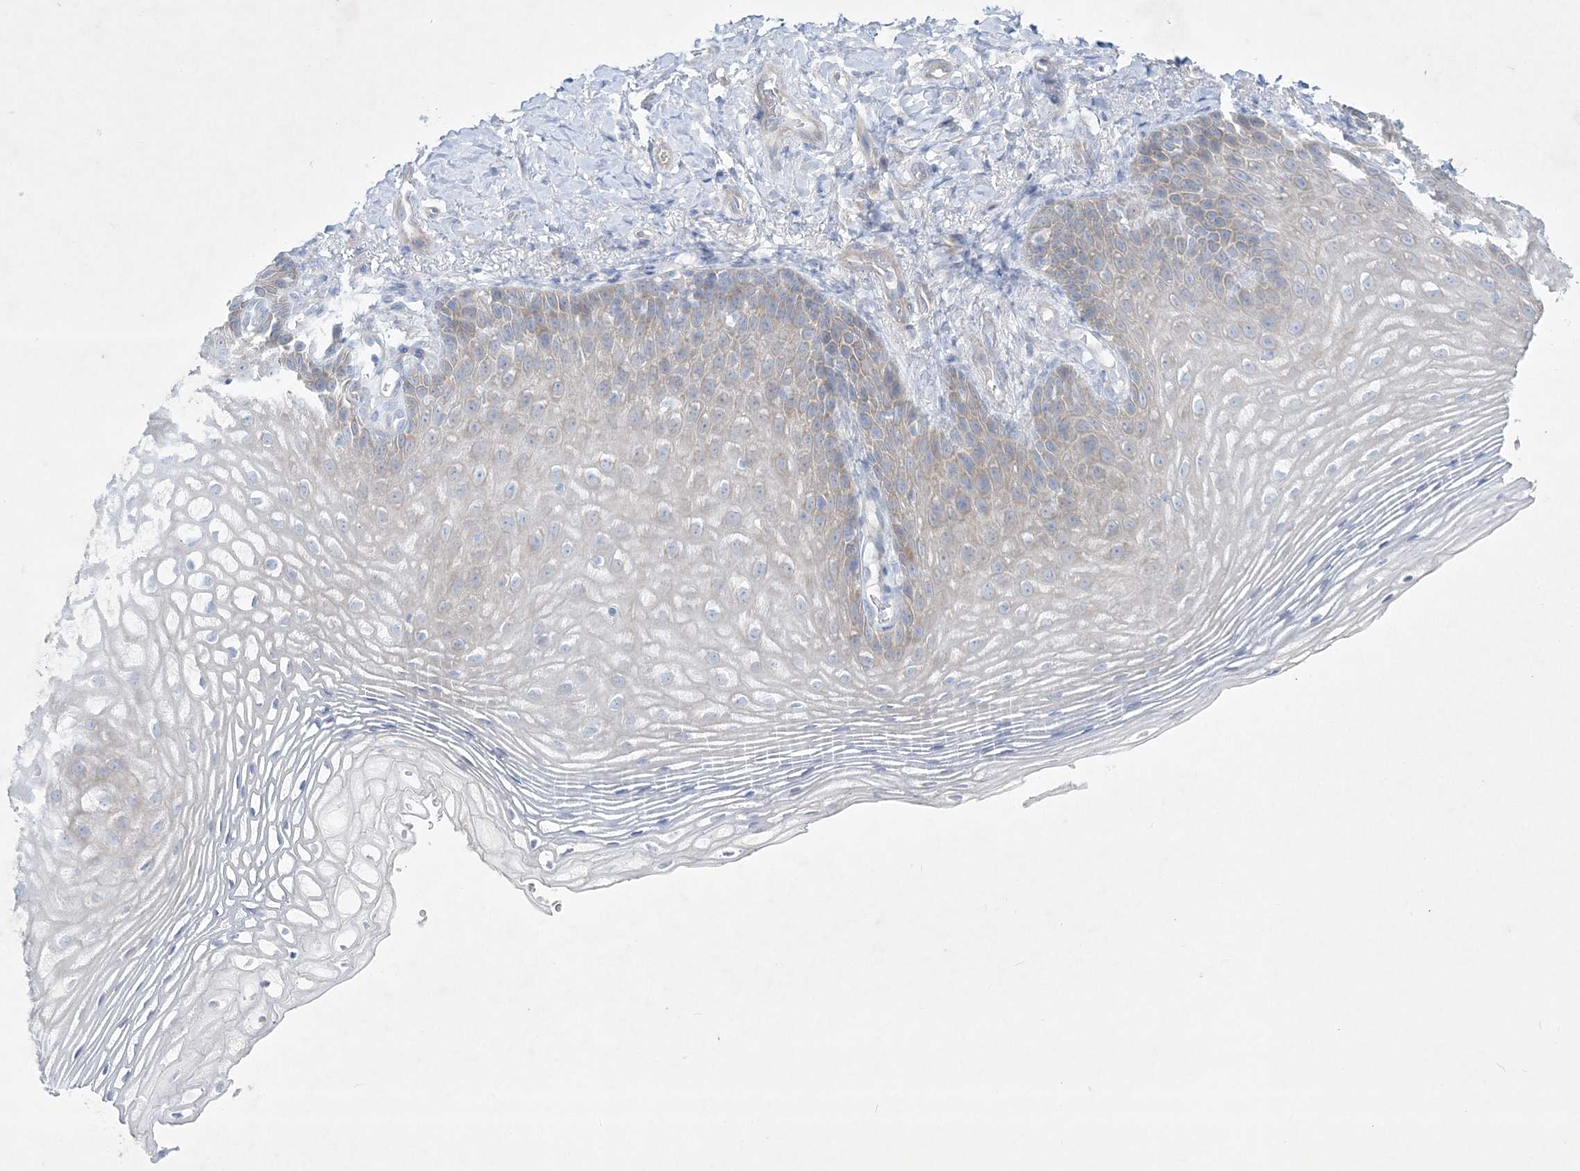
{"staining": {"intensity": "weak", "quantity": "<25%", "location": "cytoplasmic/membranous"}, "tissue": "vagina", "cell_type": "Squamous epithelial cells", "image_type": "normal", "snomed": [{"axis": "morphology", "description": "Normal tissue, NOS"}, {"axis": "topography", "description": "Vagina"}], "caption": "DAB immunohistochemical staining of unremarkable human vagina shows no significant positivity in squamous epithelial cells. (DAB immunohistochemistry, high magnification).", "gene": "FARSB", "patient": {"sex": "female", "age": 60}}